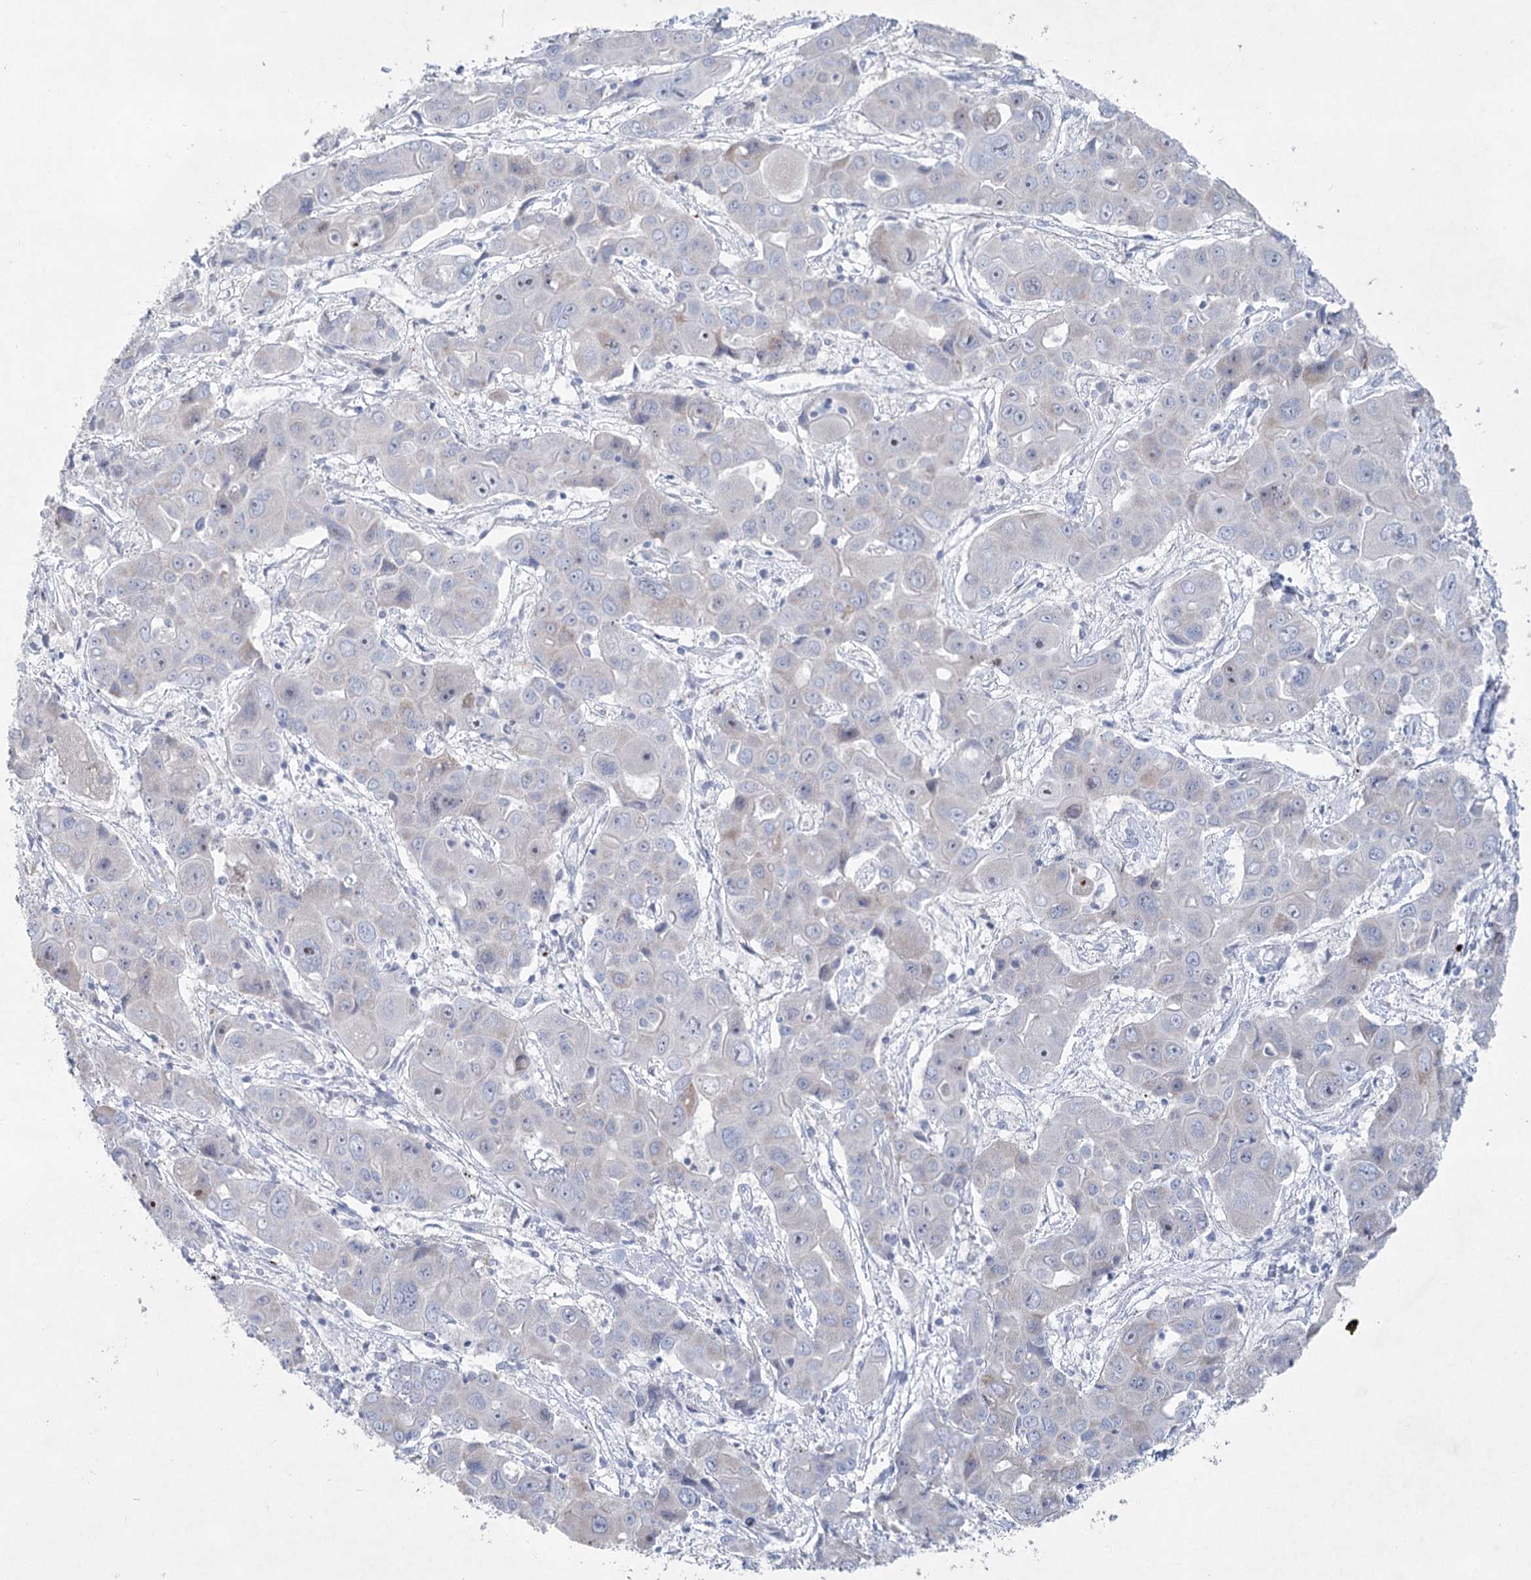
{"staining": {"intensity": "negative", "quantity": "none", "location": "none"}, "tissue": "liver cancer", "cell_type": "Tumor cells", "image_type": "cancer", "snomed": [{"axis": "morphology", "description": "Cholangiocarcinoma"}, {"axis": "topography", "description": "Liver"}], "caption": "A micrograph of liver cholangiocarcinoma stained for a protein reveals no brown staining in tumor cells.", "gene": "WDR74", "patient": {"sex": "male", "age": 67}}